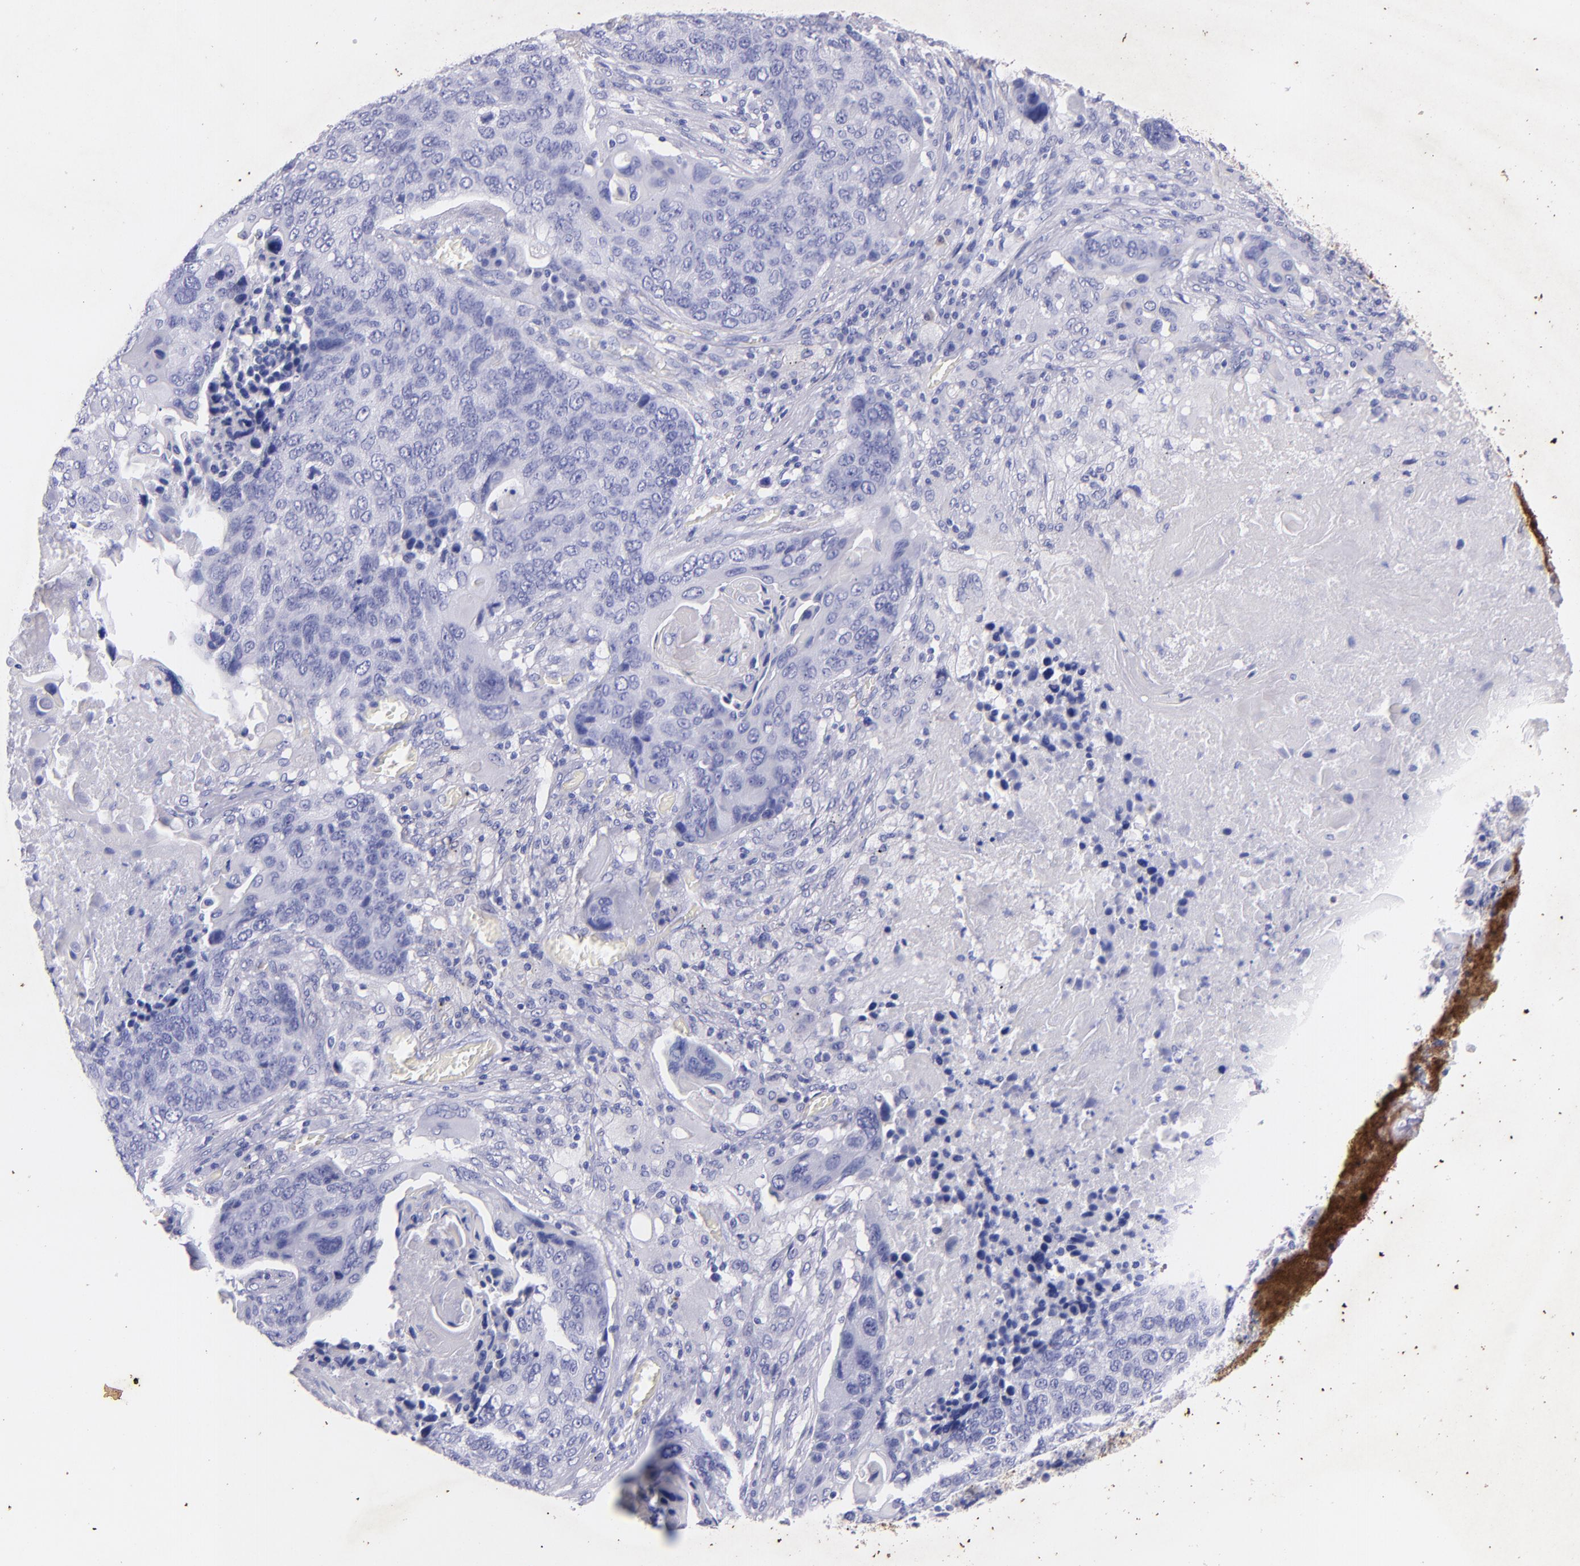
{"staining": {"intensity": "negative", "quantity": "none", "location": "none"}, "tissue": "lung cancer", "cell_type": "Tumor cells", "image_type": "cancer", "snomed": [{"axis": "morphology", "description": "Squamous cell carcinoma, NOS"}, {"axis": "topography", "description": "Lung"}], "caption": "Immunohistochemical staining of lung cancer shows no significant staining in tumor cells. Nuclei are stained in blue.", "gene": "UCHL1", "patient": {"sex": "male", "age": 68}}